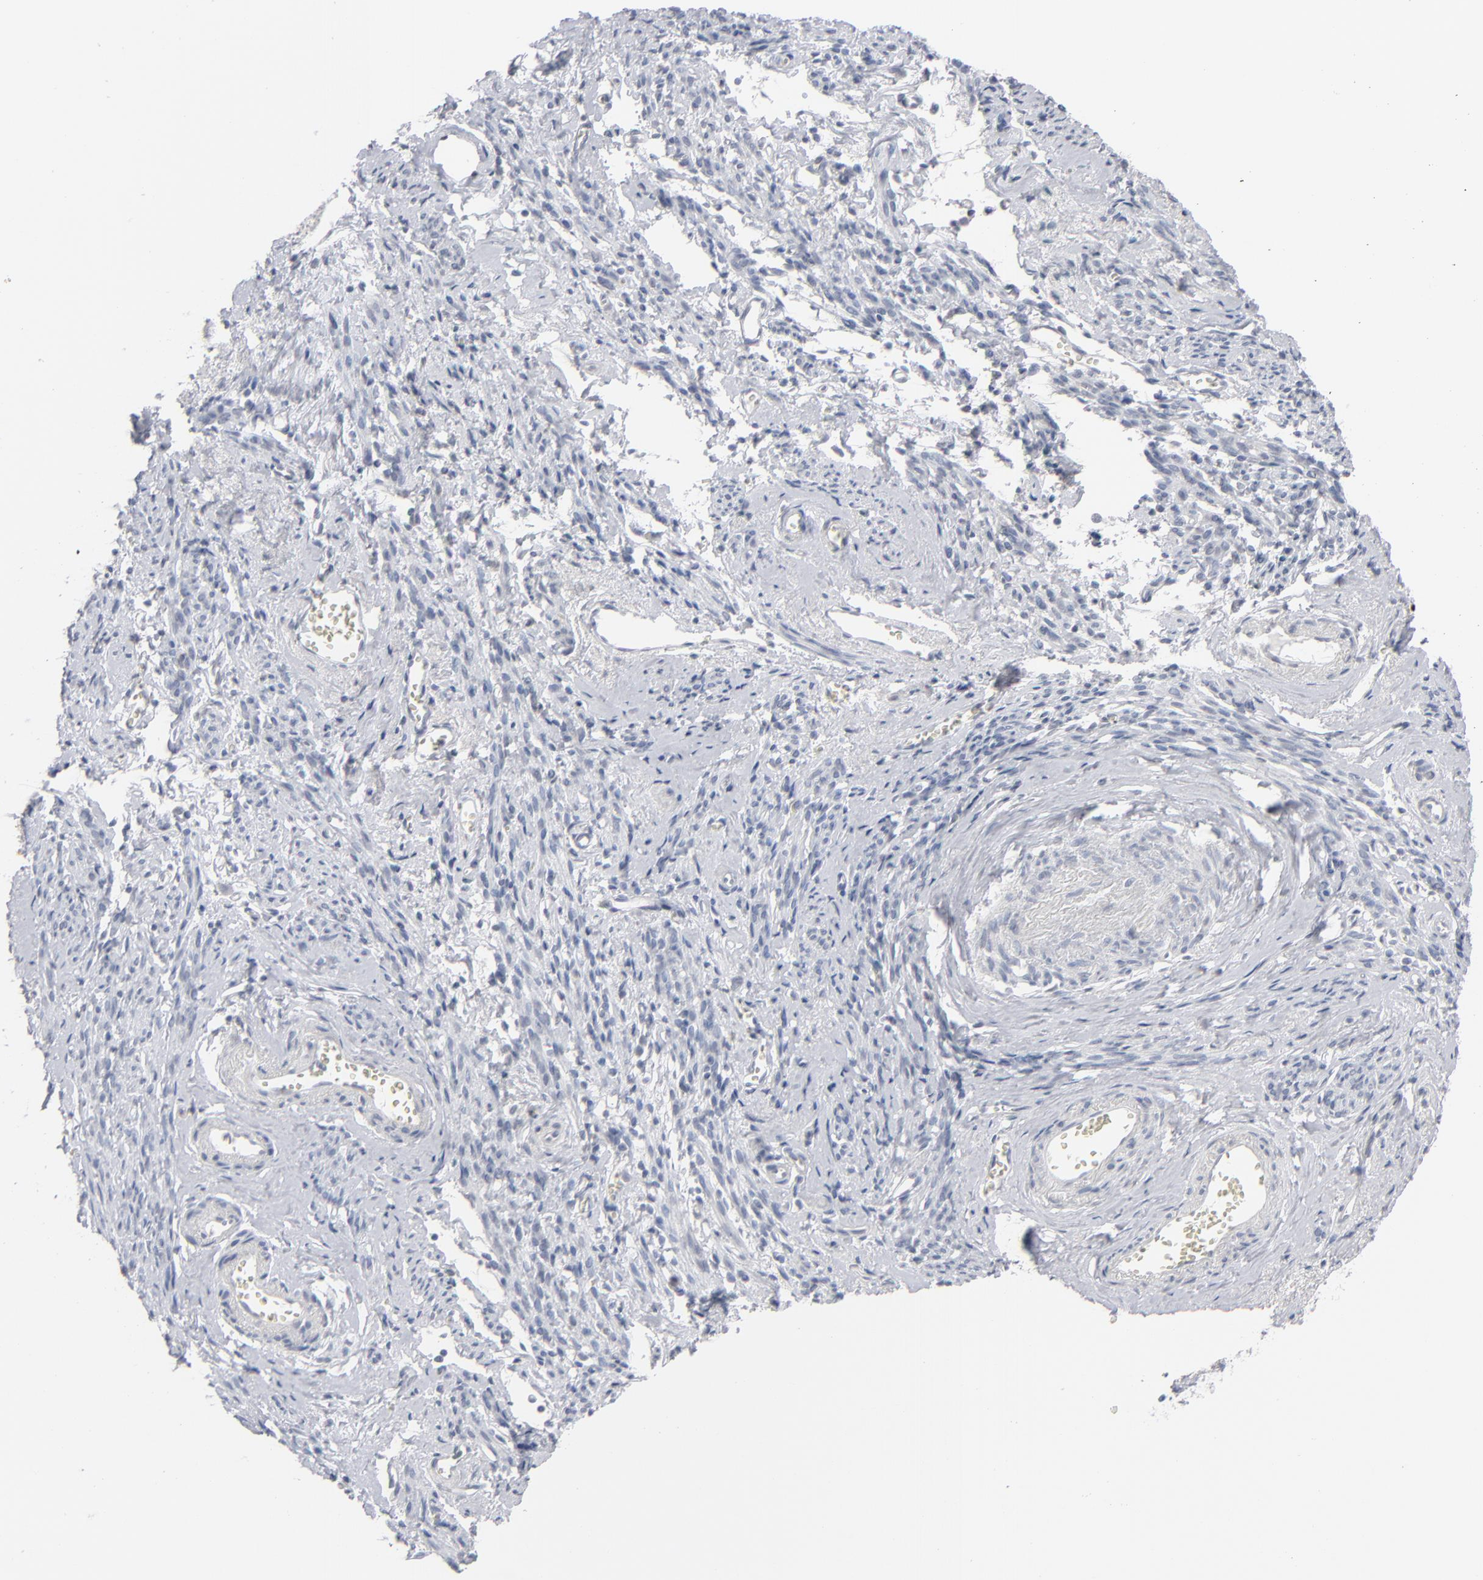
{"staining": {"intensity": "negative", "quantity": "none", "location": "none"}, "tissue": "endometrial cancer", "cell_type": "Tumor cells", "image_type": "cancer", "snomed": [{"axis": "morphology", "description": "Adenocarcinoma, NOS"}, {"axis": "topography", "description": "Endometrium"}], "caption": "Tumor cells are negative for protein expression in human endometrial adenocarcinoma. The staining is performed using DAB brown chromogen with nuclei counter-stained in using hematoxylin.", "gene": "POF1B", "patient": {"sex": "female", "age": 75}}